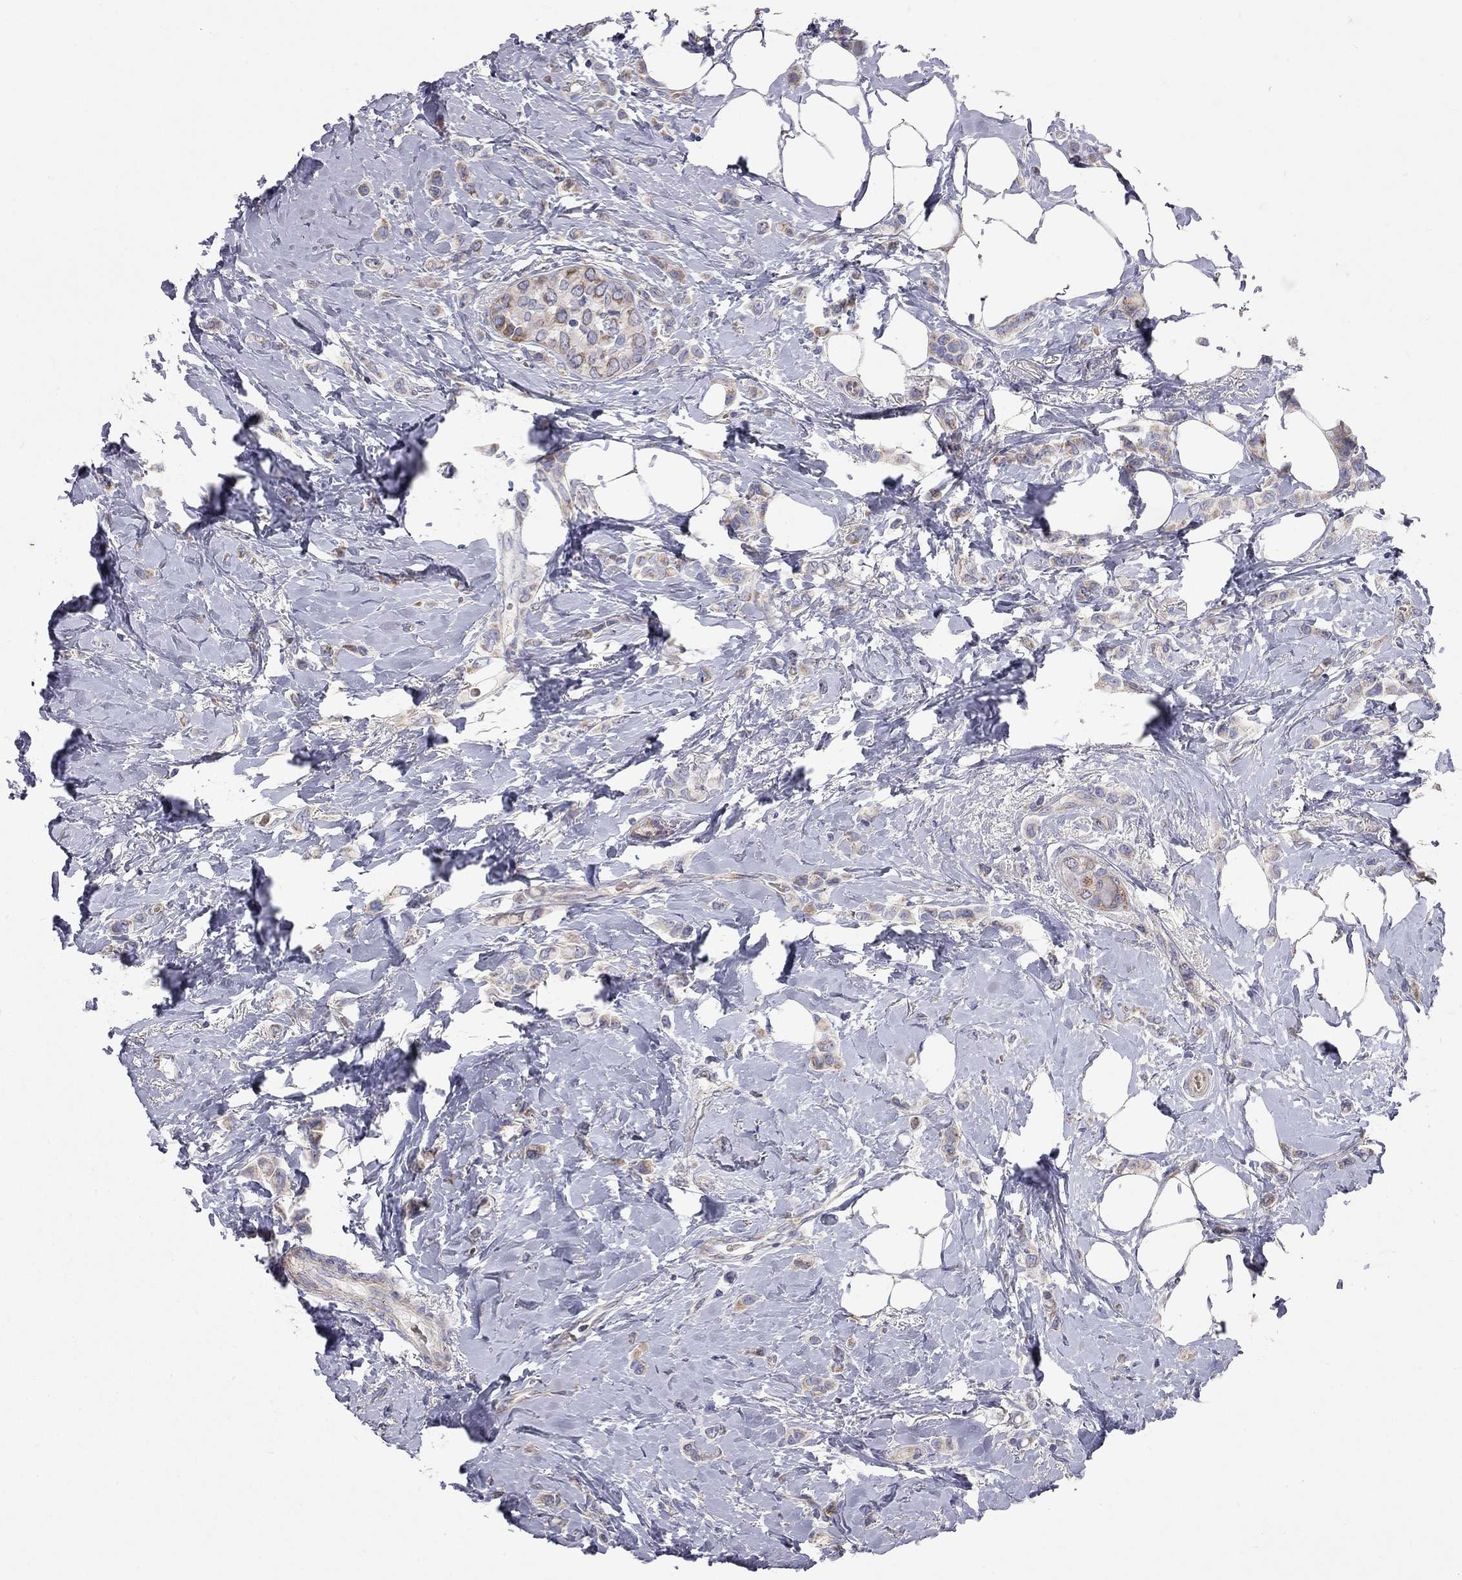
{"staining": {"intensity": "moderate", "quantity": "<25%", "location": "cytoplasmic/membranous"}, "tissue": "breast cancer", "cell_type": "Tumor cells", "image_type": "cancer", "snomed": [{"axis": "morphology", "description": "Lobular carcinoma"}, {"axis": "topography", "description": "Breast"}], "caption": "Immunohistochemical staining of breast cancer (lobular carcinoma) exhibits low levels of moderate cytoplasmic/membranous protein expression in about <25% of tumor cells.", "gene": "KANSL1L", "patient": {"sex": "female", "age": 66}}